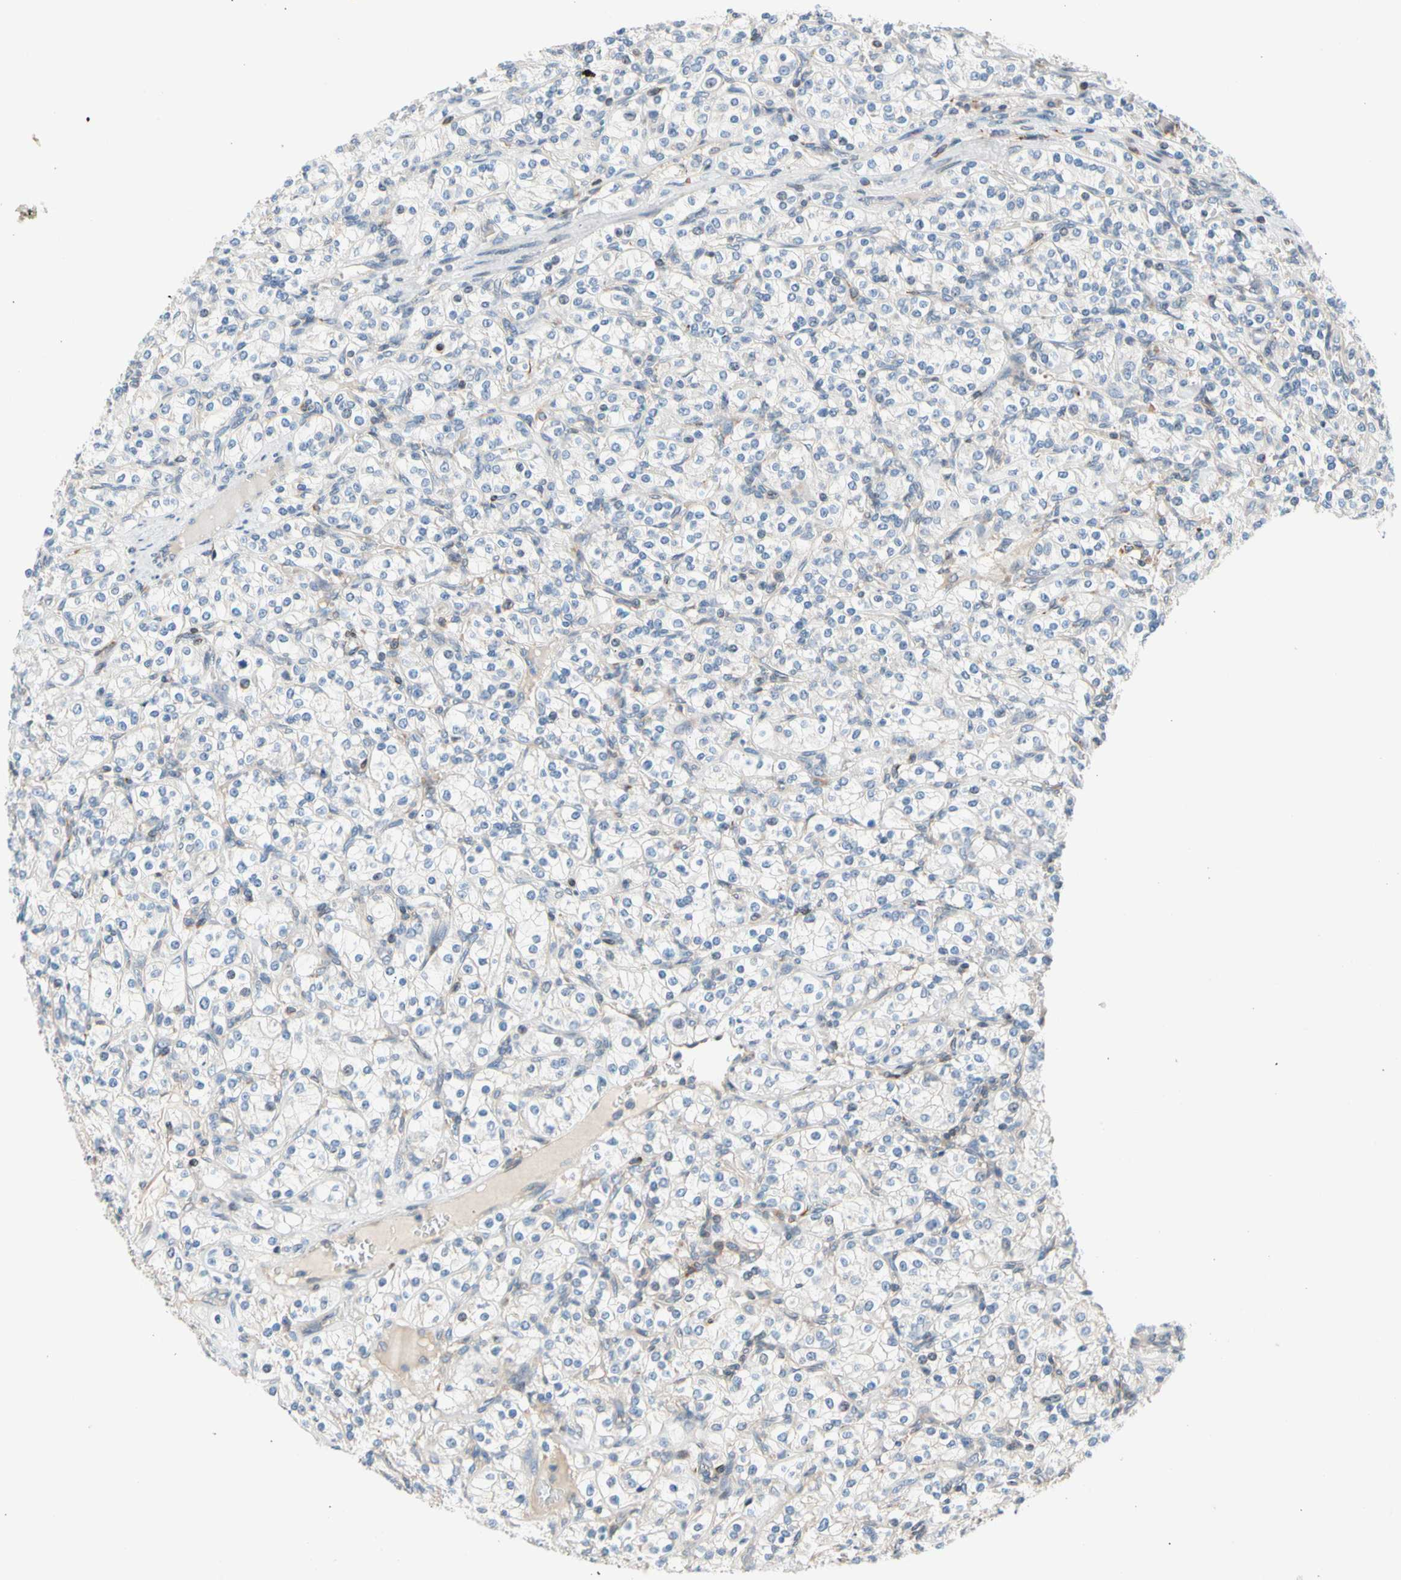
{"staining": {"intensity": "negative", "quantity": "none", "location": "none"}, "tissue": "renal cancer", "cell_type": "Tumor cells", "image_type": "cancer", "snomed": [{"axis": "morphology", "description": "Adenocarcinoma, NOS"}, {"axis": "topography", "description": "Kidney"}], "caption": "A histopathology image of human renal cancer (adenocarcinoma) is negative for staining in tumor cells.", "gene": "MAP3K3", "patient": {"sex": "male", "age": 77}}